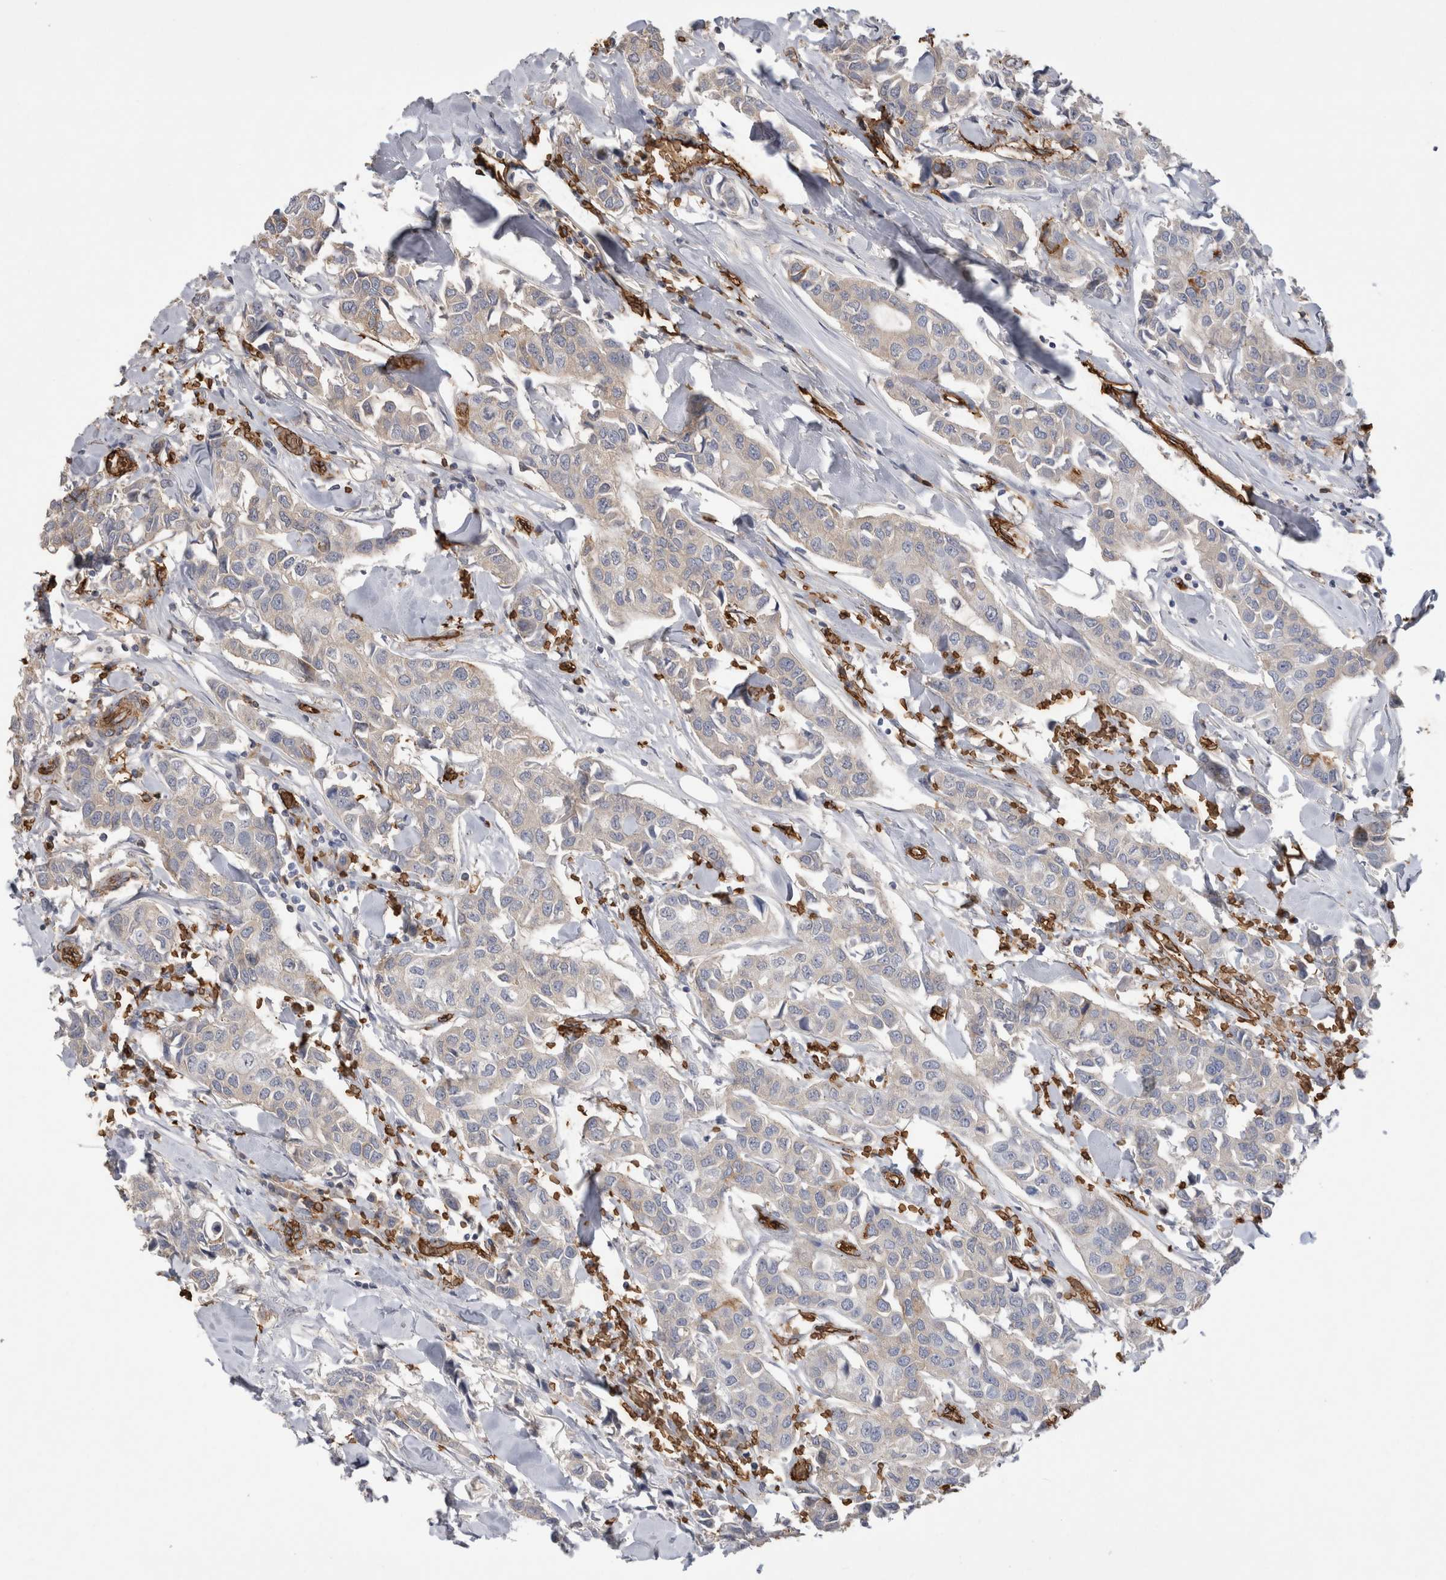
{"staining": {"intensity": "moderate", "quantity": "25%-75%", "location": "cytoplasmic/membranous"}, "tissue": "breast cancer", "cell_type": "Tumor cells", "image_type": "cancer", "snomed": [{"axis": "morphology", "description": "Duct carcinoma"}, {"axis": "topography", "description": "Breast"}], "caption": "Immunohistochemistry (DAB) staining of infiltrating ductal carcinoma (breast) exhibits moderate cytoplasmic/membranous protein expression in about 25%-75% of tumor cells. The protein of interest is stained brown, and the nuclei are stained in blue (DAB IHC with brightfield microscopy, high magnification).", "gene": "IL17RC", "patient": {"sex": "female", "age": 80}}